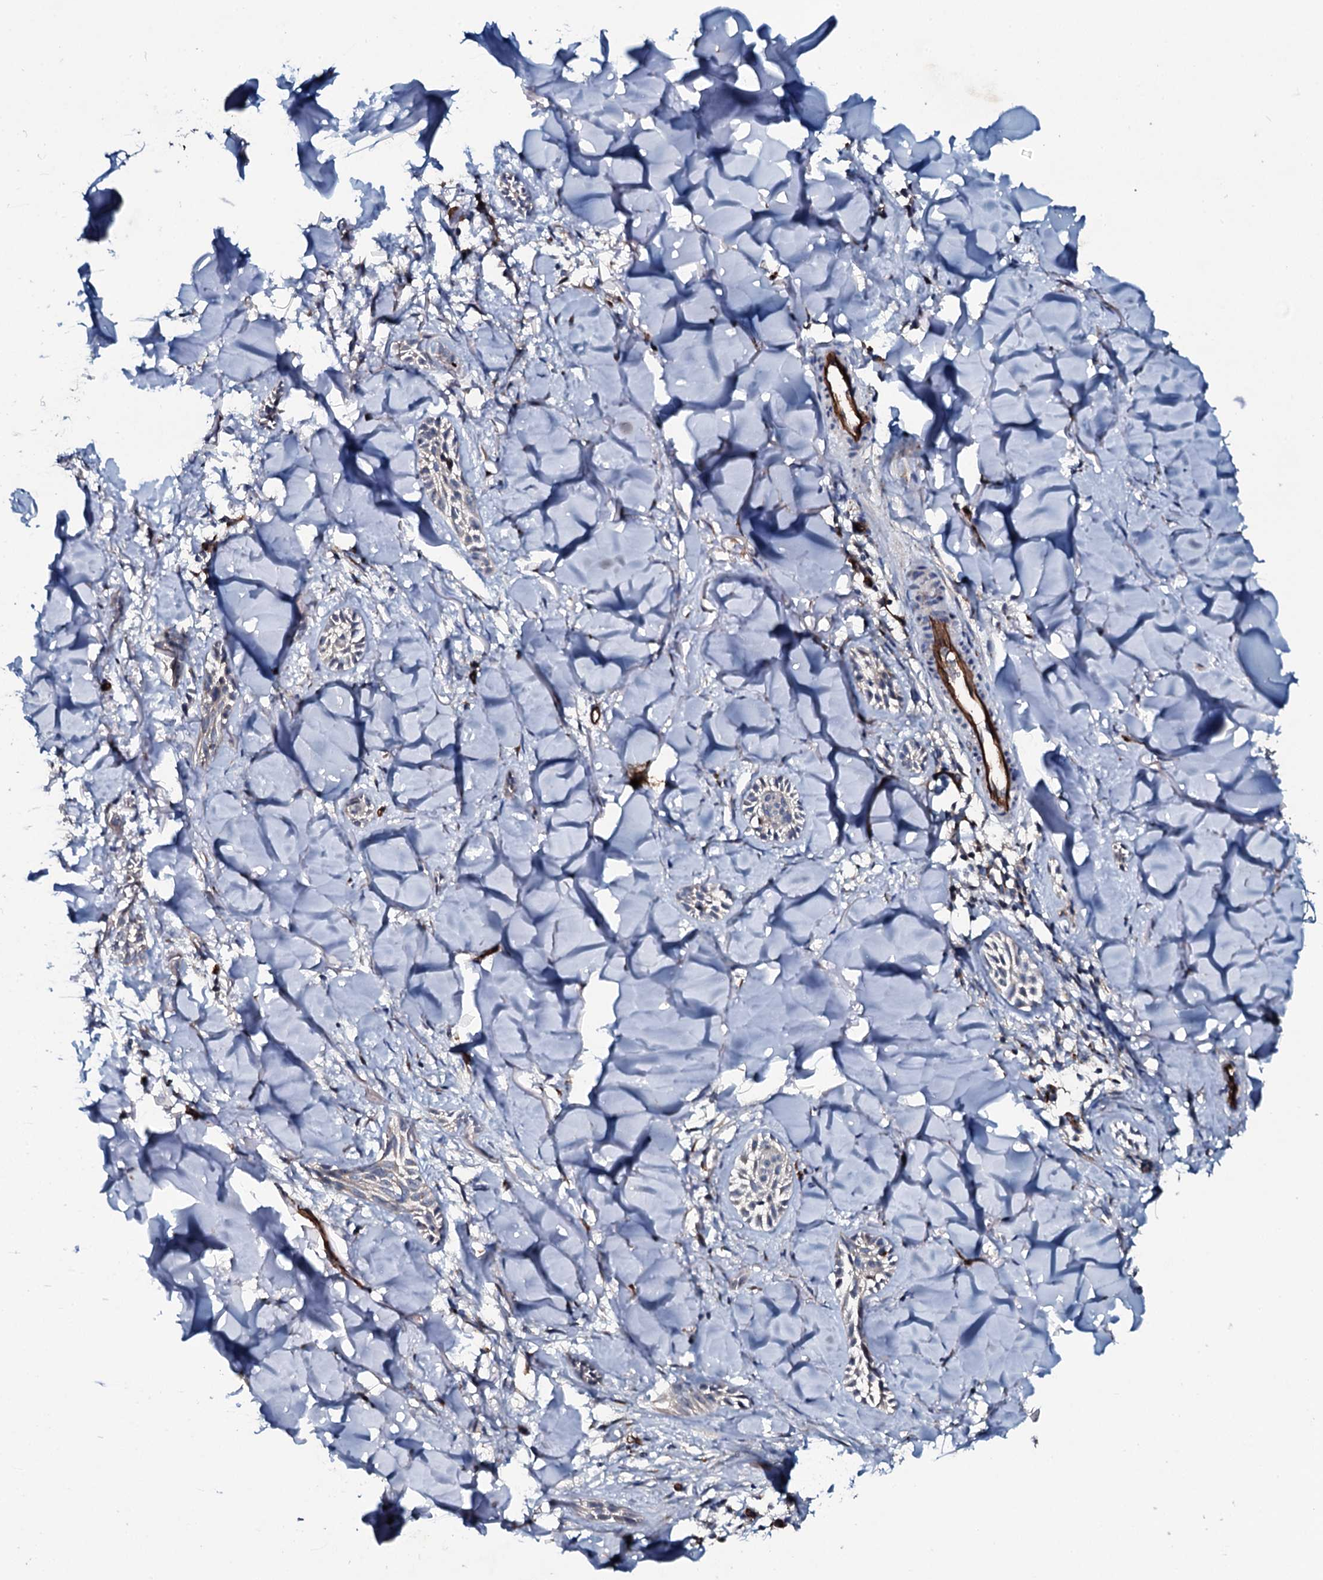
{"staining": {"intensity": "negative", "quantity": "none", "location": "none"}, "tissue": "skin cancer", "cell_type": "Tumor cells", "image_type": "cancer", "snomed": [{"axis": "morphology", "description": "Basal cell carcinoma"}, {"axis": "topography", "description": "Skin"}], "caption": "There is no significant staining in tumor cells of basal cell carcinoma (skin).", "gene": "CLEC14A", "patient": {"sex": "female", "age": 59}}